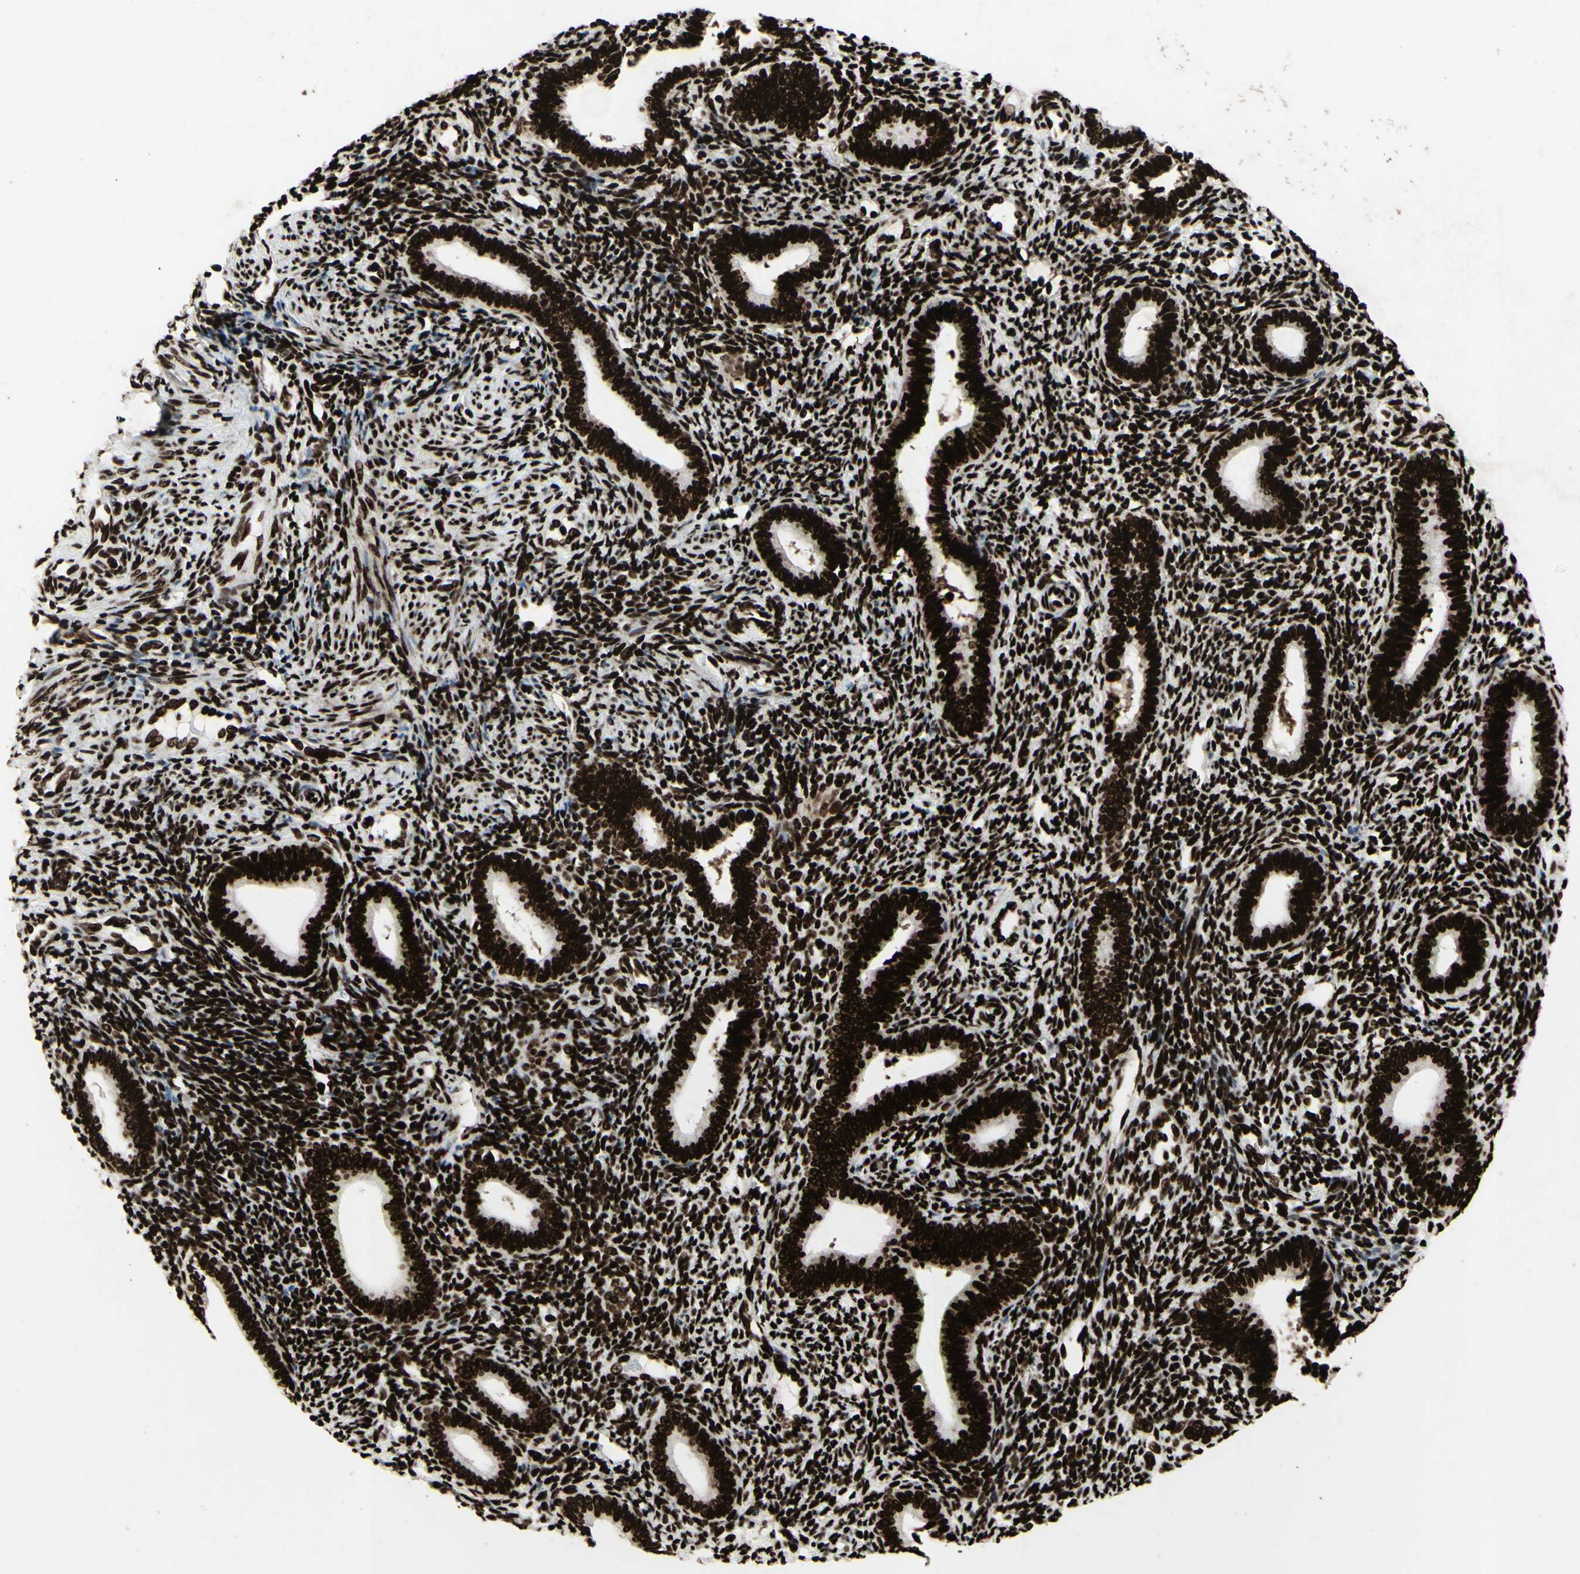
{"staining": {"intensity": "strong", "quantity": ">75%", "location": "nuclear"}, "tissue": "endometrium", "cell_type": "Cells in endometrial stroma", "image_type": "normal", "snomed": [{"axis": "morphology", "description": "Normal tissue, NOS"}, {"axis": "topography", "description": "Uterus"}, {"axis": "topography", "description": "Endometrium"}], "caption": "Immunohistochemical staining of normal endometrium displays strong nuclear protein staining in approximately >75% of cells in endometrial stroma.", "gene": "U2AF2", "patient": {"sex": "female", "age": 33}}